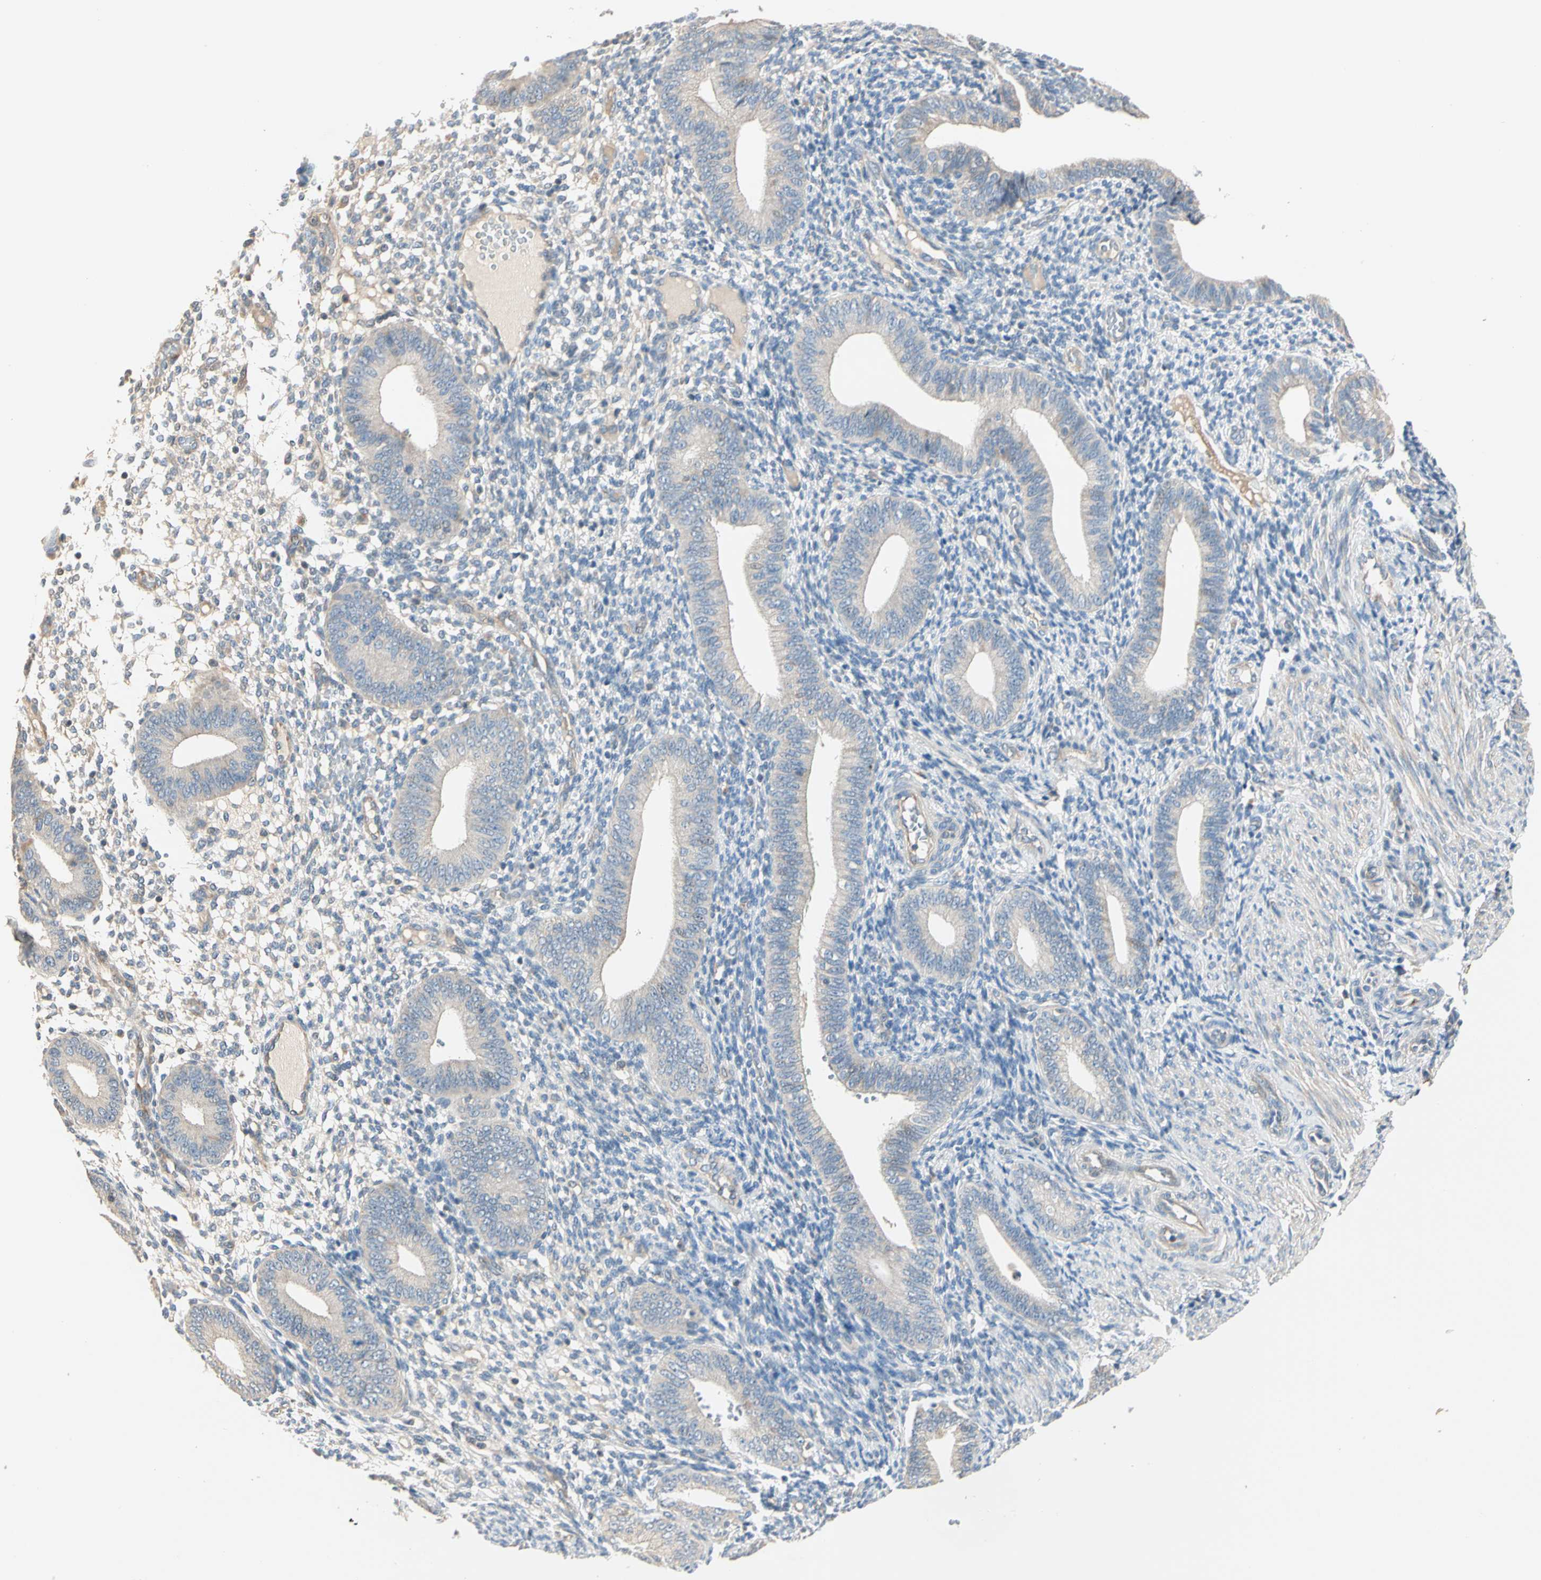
{"staining": {"intensity": "negative", "quantity": "none", "location": "none"}, "tissue": "endometrium", "cell_type": "Cells in endometrial stroma", "image_type": "normal", "snomed": [{"axis": "morphology", "description": "Normal tissue, NOS"}, {"axis": "topography", "description": "Endometrium"}], "caption": "Immunohistochemistry of benign endometrium shows no staining in cells in endometrial stroma. (DAB (3,3'-diaminobenzidine) IHC with hematoxylin counter stain).", "gene": "GPR153", "patient": {"sex": "female", "age": 42}}